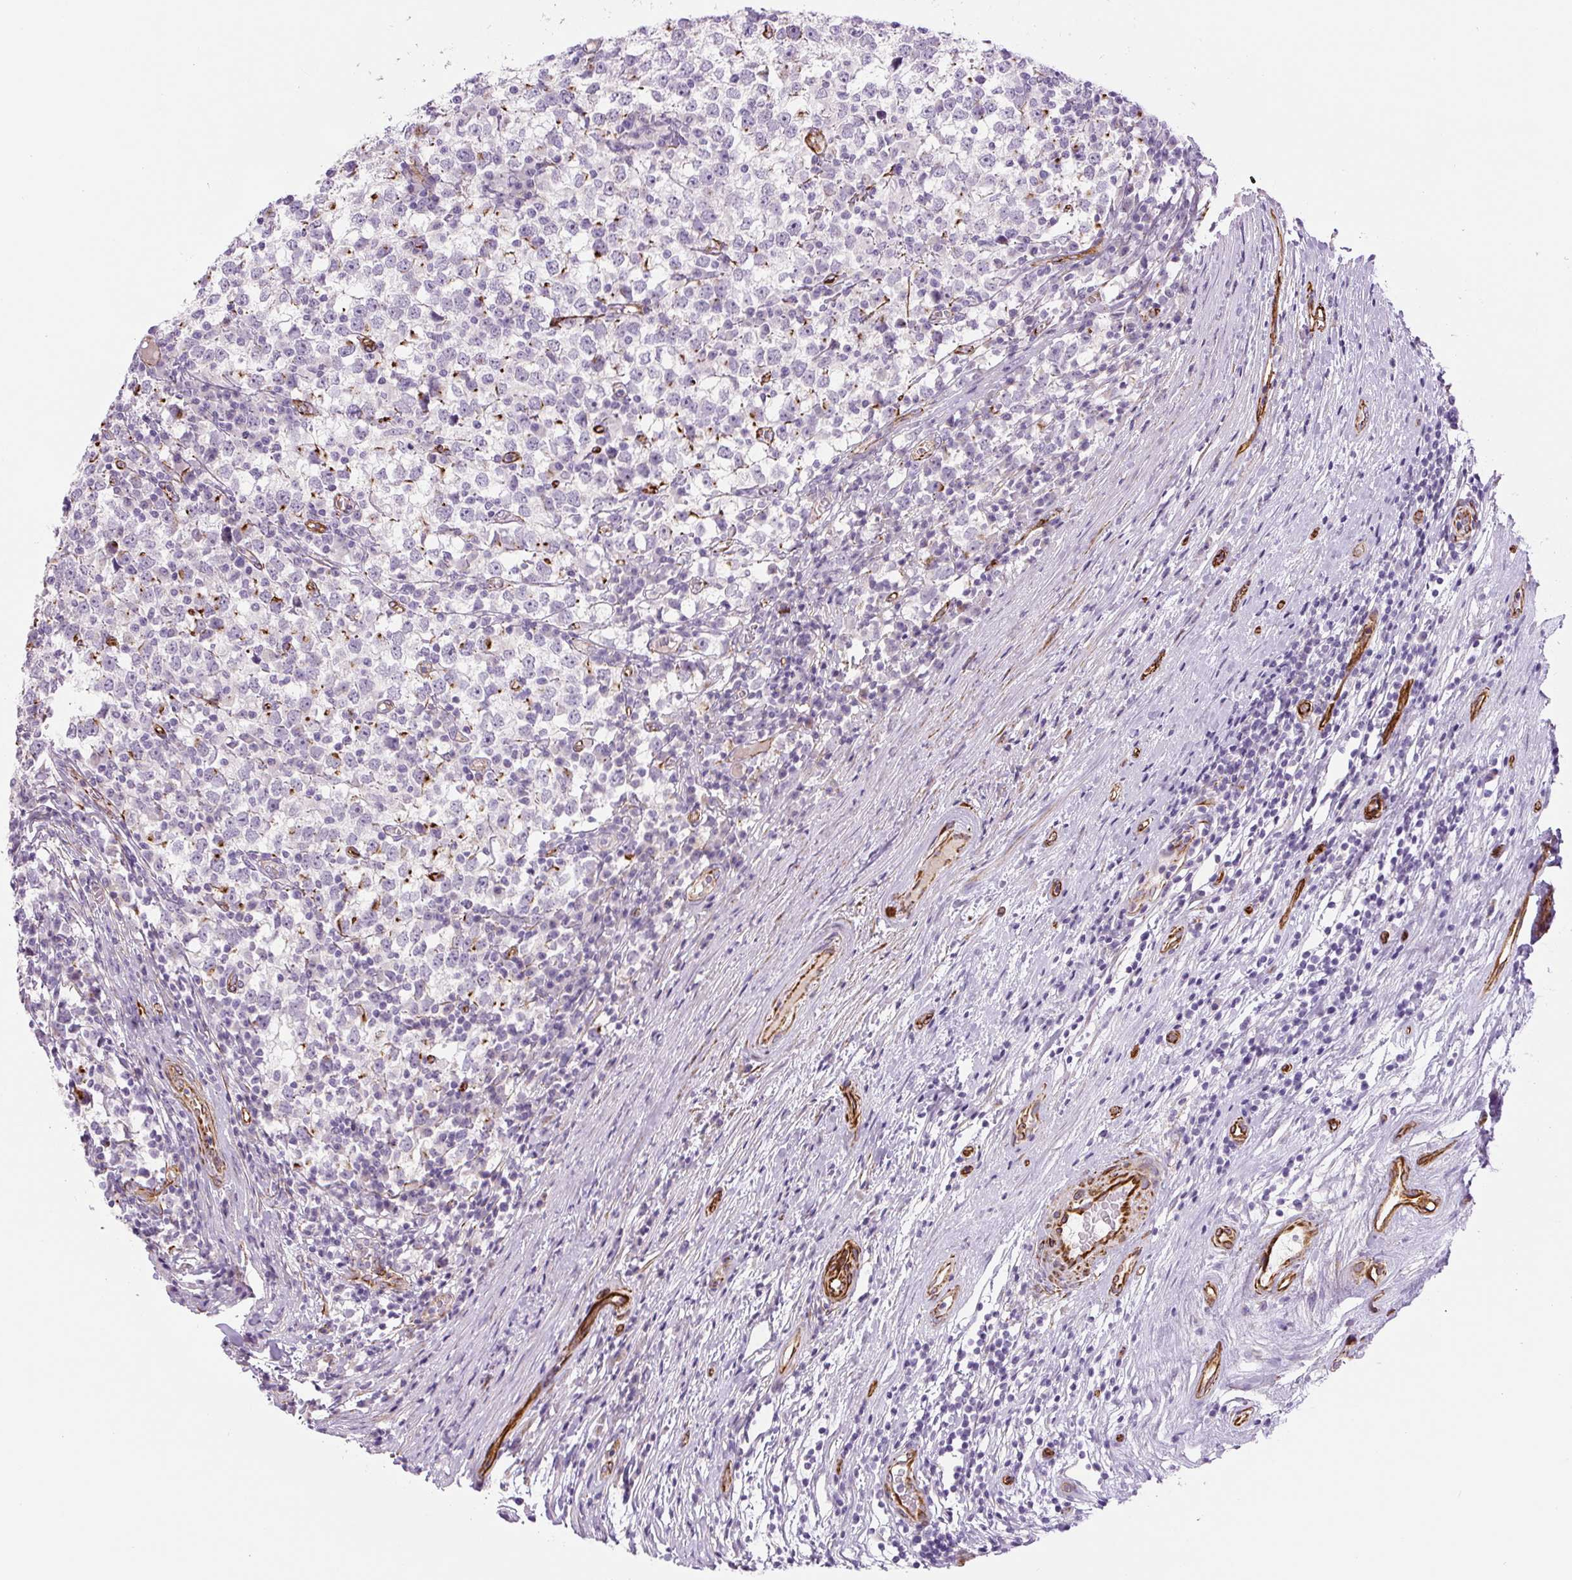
{"staining": {"intensity": "negative", "quantity": "none", "location": "none"}, "tissue": "testis cancer", "cell_type": "Tumor cells", "image_type": "cancer", "snomed": [{"axis": "morphology", "description": "Seminoma, NOS"}, {"axis": "topography", "description": "Testis"}], "caption": "There is no significant expression in tumor cells of testis cancer (seminoma).", "gene": "NES", "patient": {"sex": "male", "age": 65}}